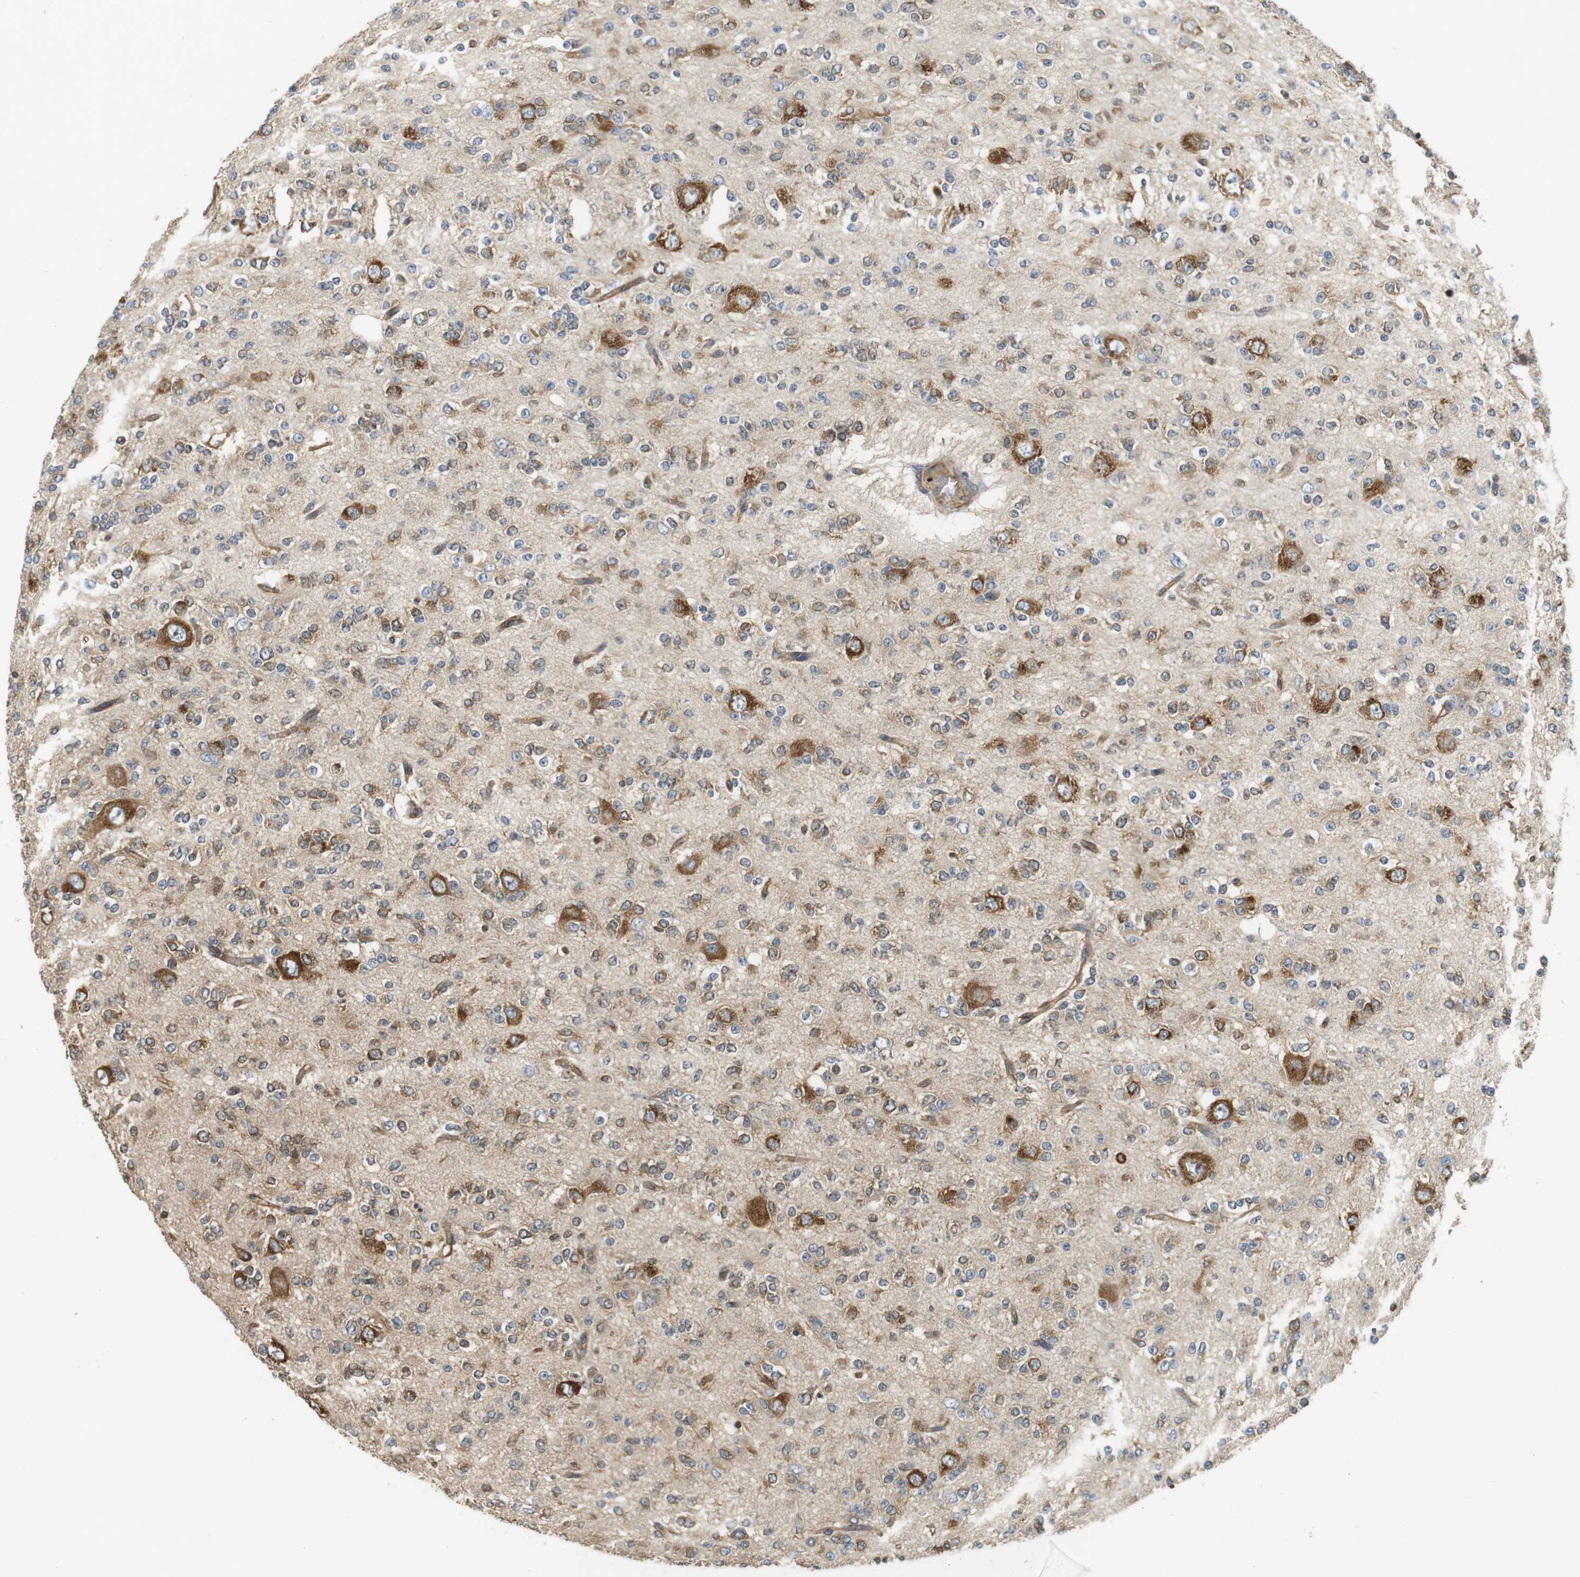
{"staining": {"intensity": "moderate", "quantity": "25%-75%", "location": "cytoplasmic/membranous"}, "tissue": "glioma", "cell_type": "Tumor cells", "image_type": "cancer", "snomed": [{"axis": "morphology", "description": "Glioma, malignant, Low grade"}, {"axis": "topography", "description": "Brain"}], "caption": "Protein expression by IHC displays moderate cytoplasmic/membranous positivity in approximately 25%-75% of tumor cells in malignant low-grade glioma.", "gene": "PA2G4", "patient": {"sex": "male", "age": 38}}